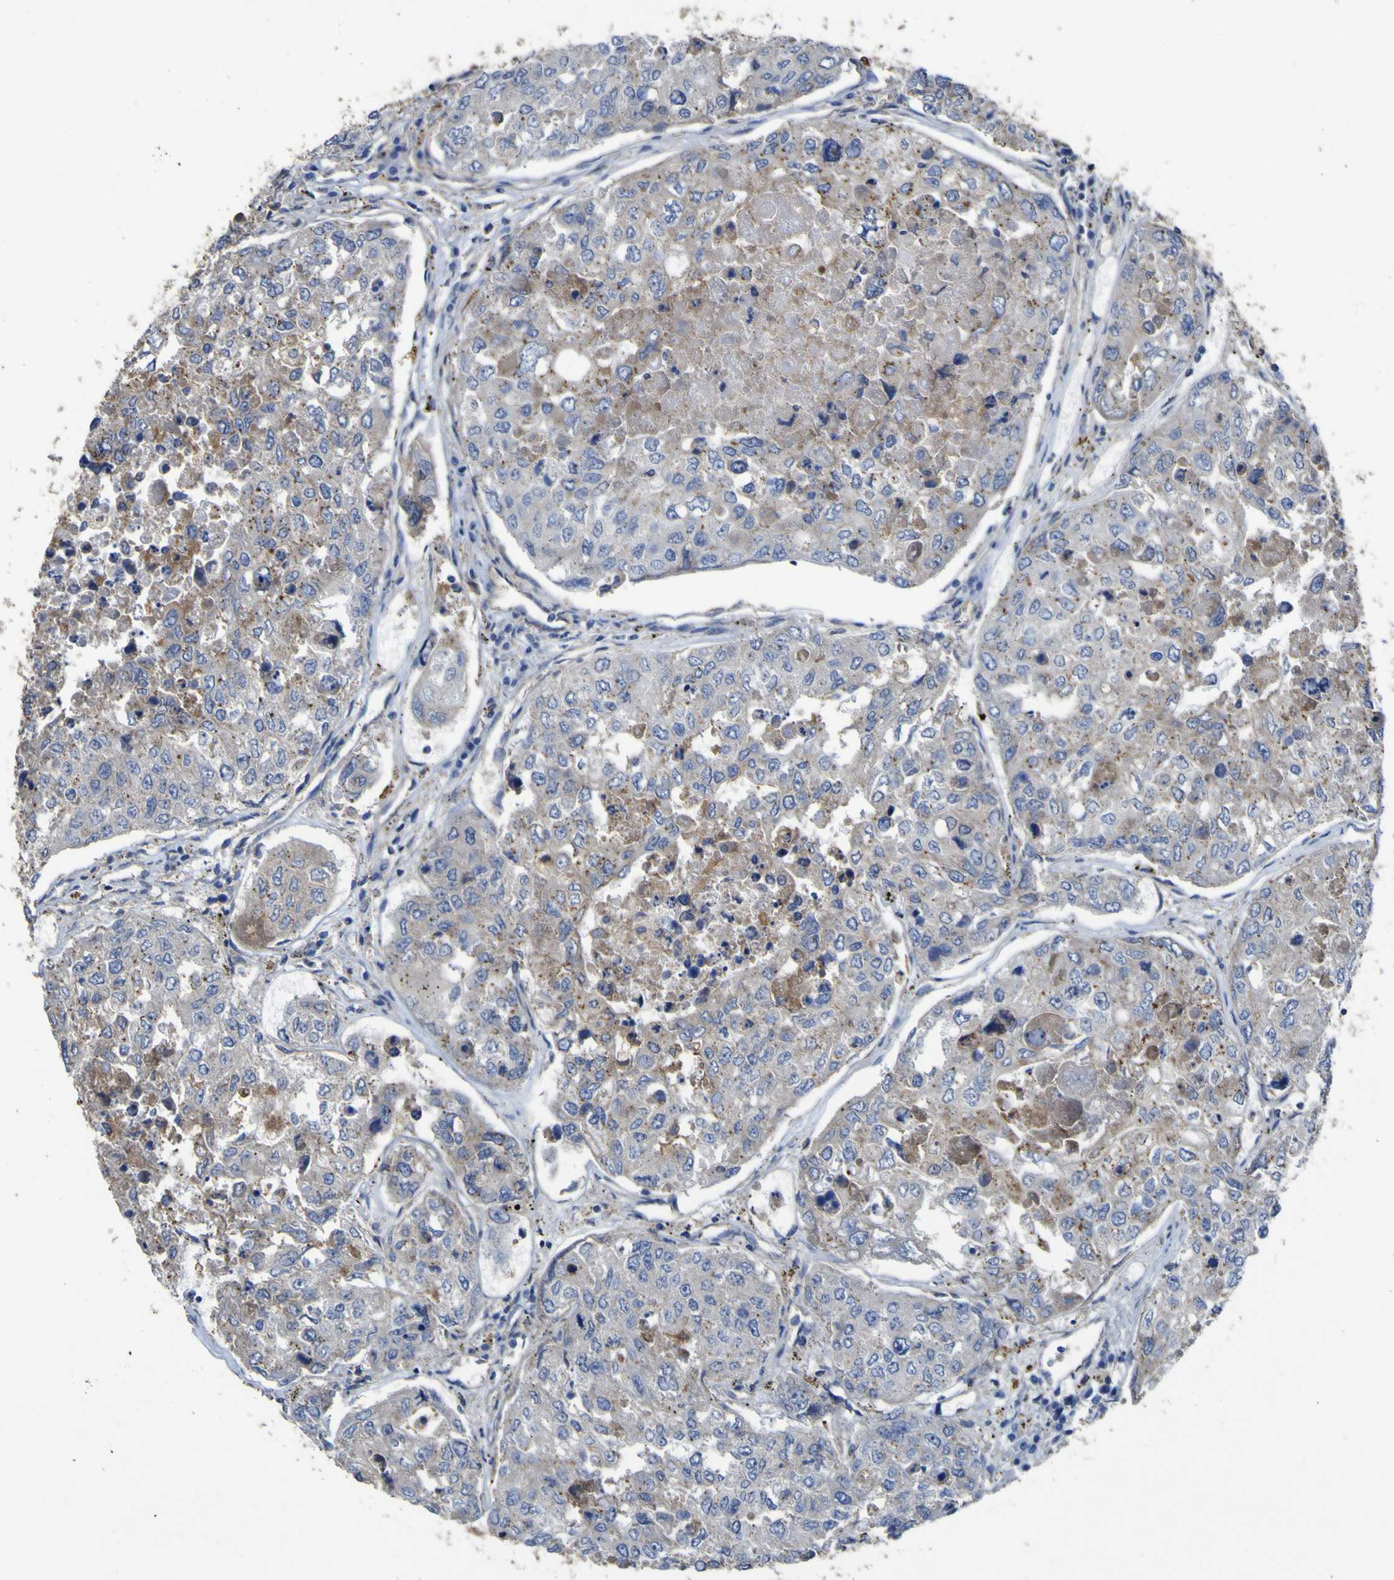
{"staining": {"intensity": "weak", "quantity": "25%-75%", "location": "cytoplasmic/membranous"}, "tissue": "urothelial cancer", "cell_type": "Tumor cells", "image_type": "cancer", "snomed": [{"axis": "morphology", "description": "Urothelial carcinoma, High grade"}, {"axis": "topography", "description": "Lymph node"}, {"axis": "topography", "description": "Urinary bladder"}], "caption": "A low amount of weak cytoplasmic/membranous positivity is present in approximately 25%-75% of tumor cells in urothelial cancer tissue. (Brightfield microscopy of DAB IHC at high magnification).", "gene": "TNFSF15", "patient": {"sex": "male", "age": 51}}